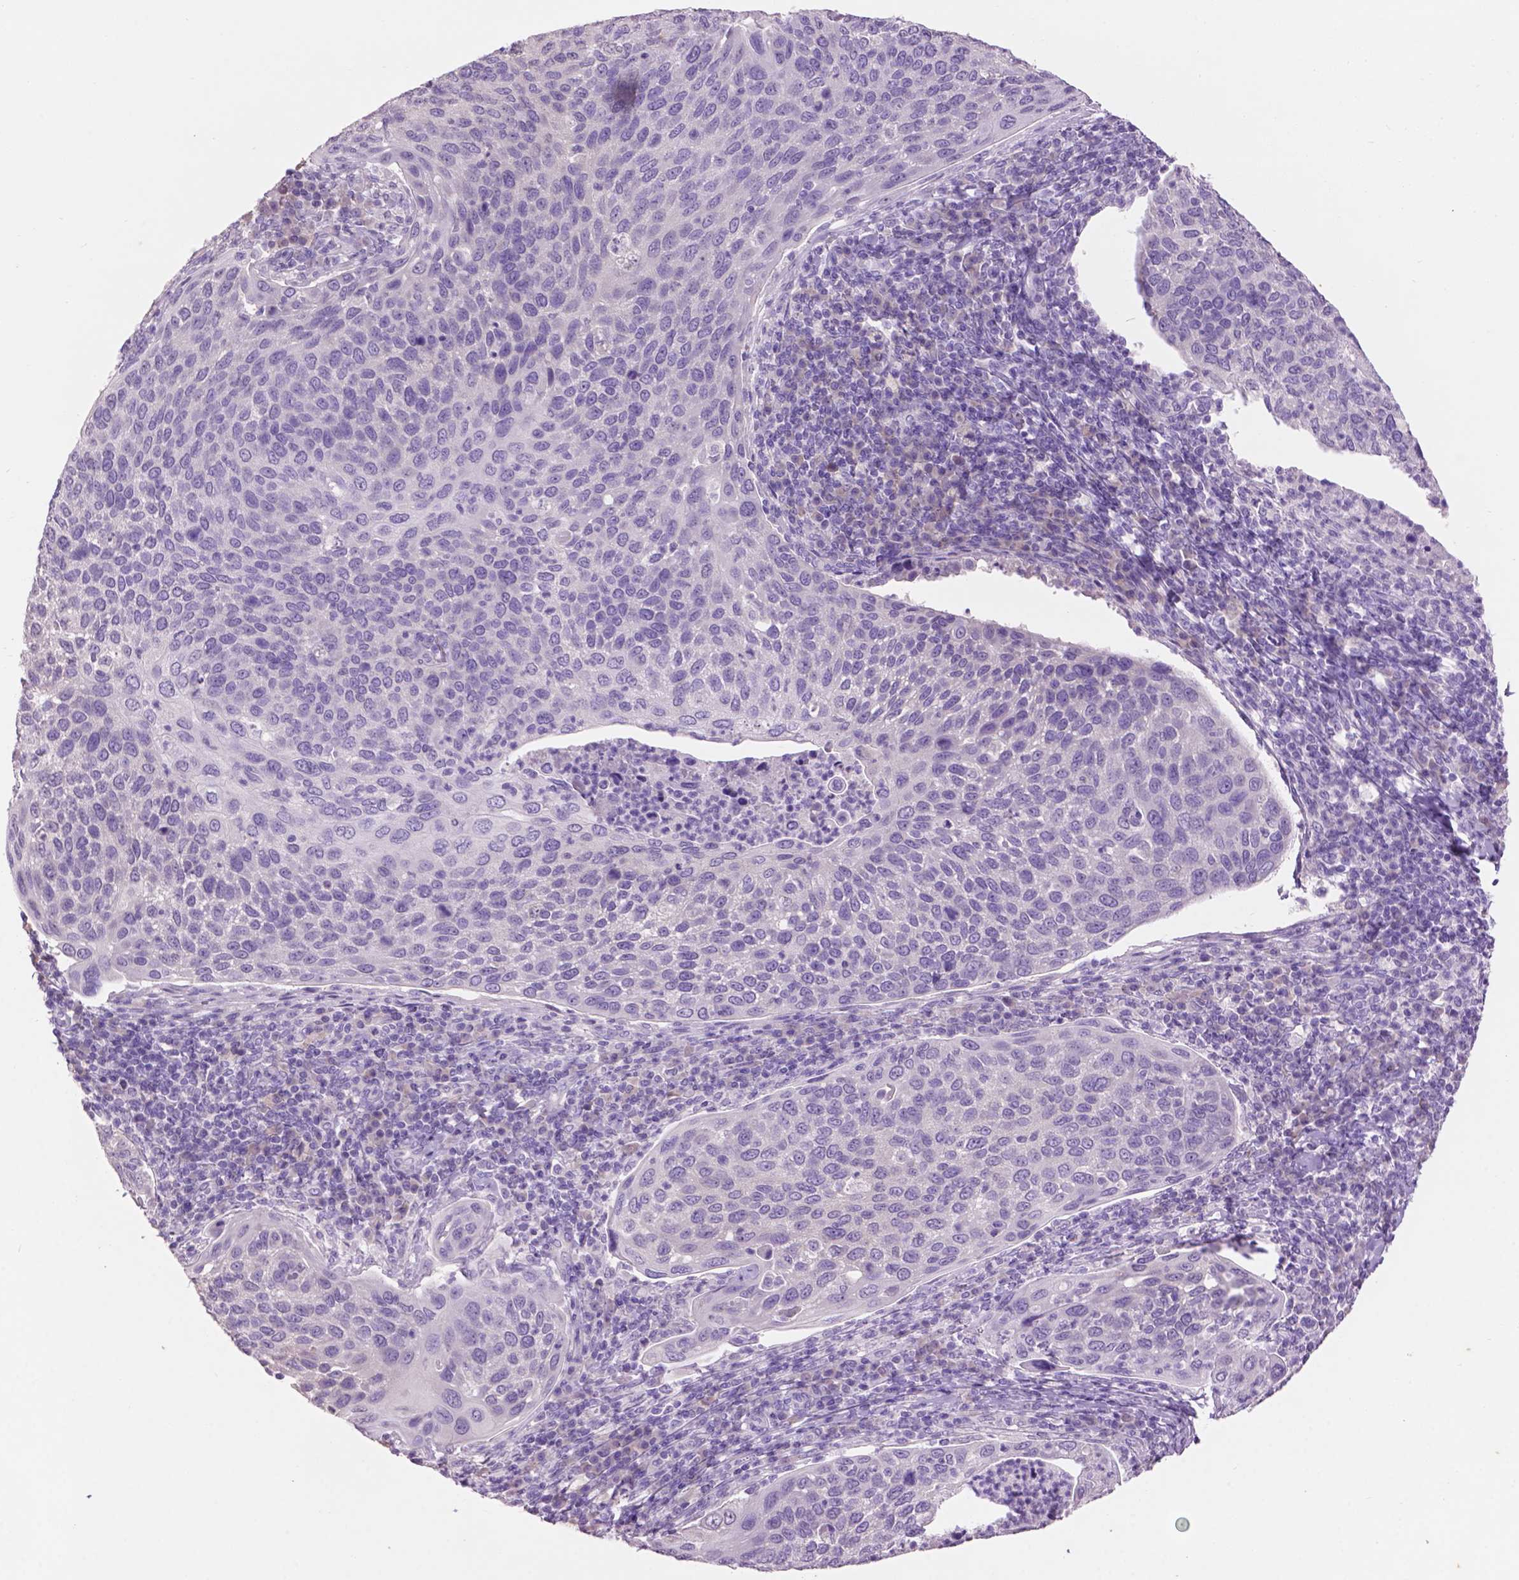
{"staining": {"intensity": "negative", "quantity": "none", "location": "none"}, "tissue": "cervical cancer", "cell_type": "Tumor cells", "image_type": "cancer", "snomed": [{"axis": "morphology", "description": "Squamous cell carcinoma, NOS"}, {"axis": "topography", "description": "Cervix"}], "caption": "The micrograph reveals no significant positivity in tumor cells of cervical cancer.", "gene": "CRYBA4", "patient": {"sex": "female", "age": 54}}